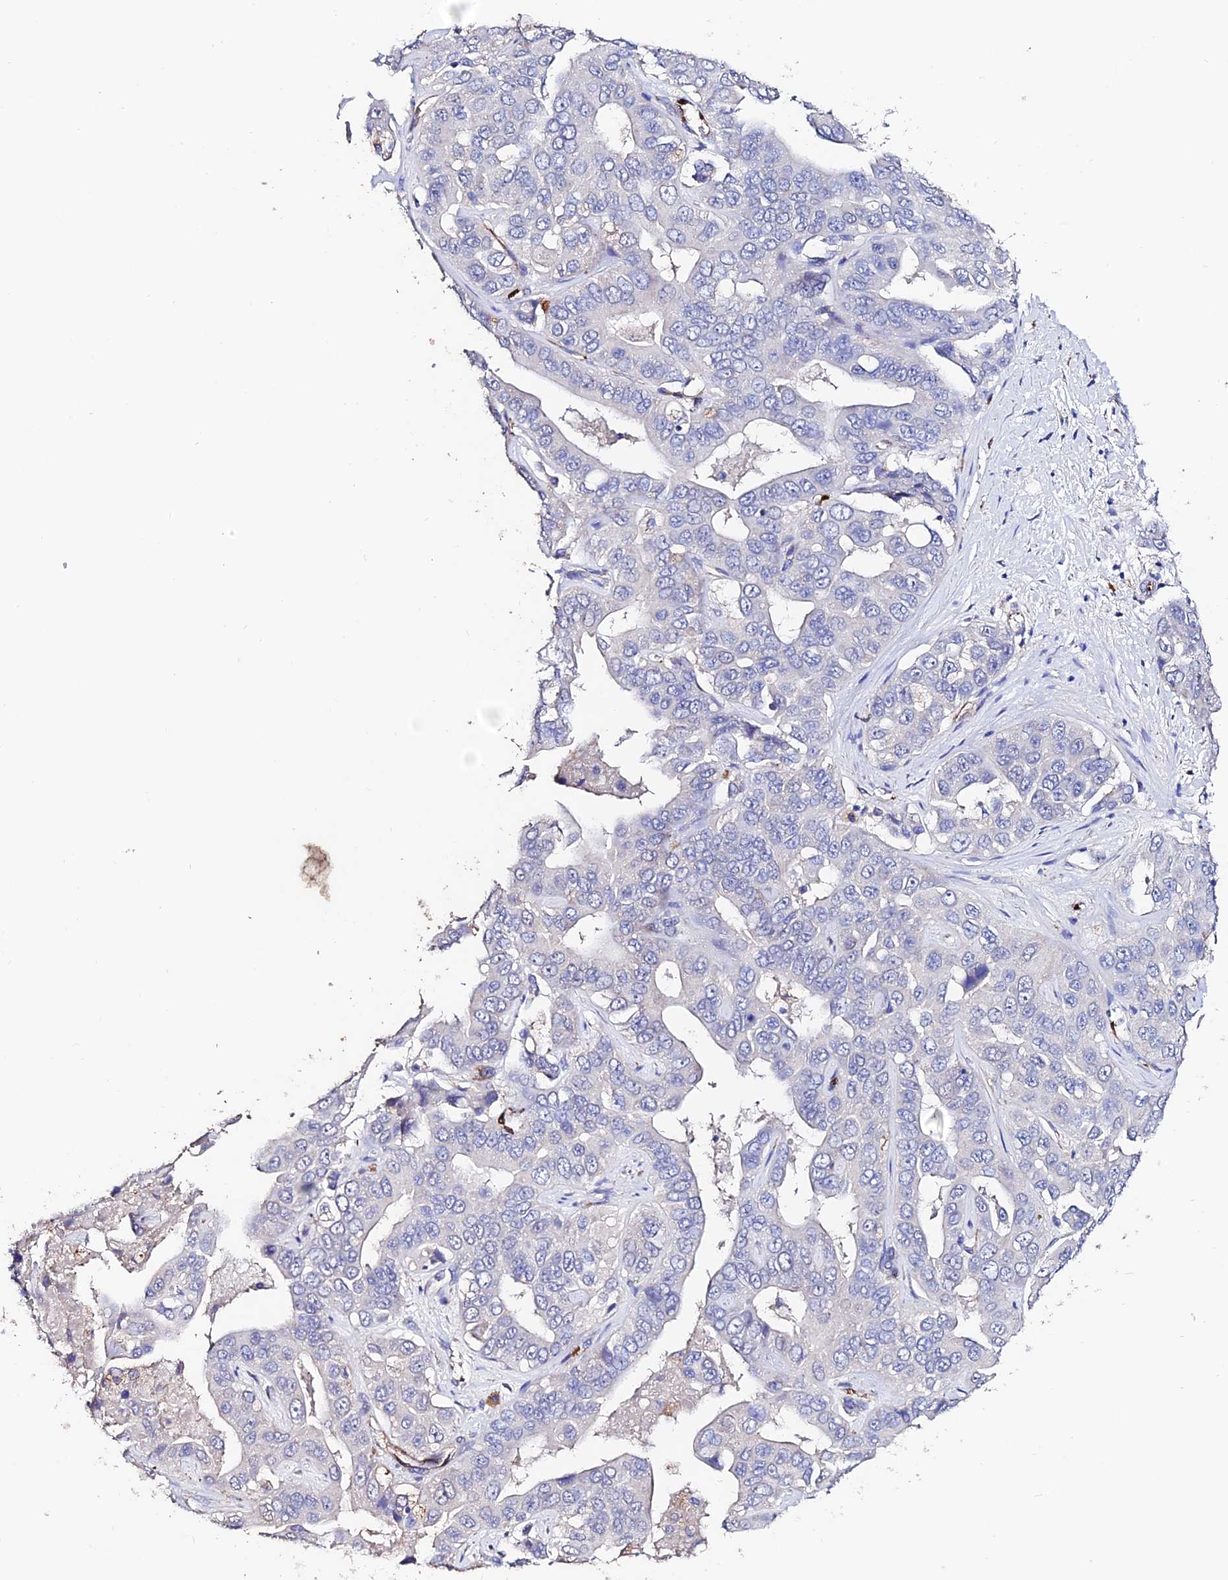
{"staining": {"intensity": "negative", "quantity": "none", "location": "none"}, "tissue": "liver cancer", "cell_type": "Tumor cells", "image_type": "cancer", "snomed": [{"axis": "morphology", "description": "Cholangiocarcinoma"}, {"axis": "topography", "description": "Liver"}], "caption": "Immunohistochemistry (IHC) histopathology image of human cholangiocarcinoma (liver) stained for a protein (brown), which exhibits no positivity in tumor cells. Brightfield microscopy of immunohistochemistry (IHC) stained with DAB (3,3'-diaminobenzidine) (brown) and hematoxylin (blue), captured at high magnification.", "gene": "ESM1", "patient": {"sex": "female", "age": 52}}